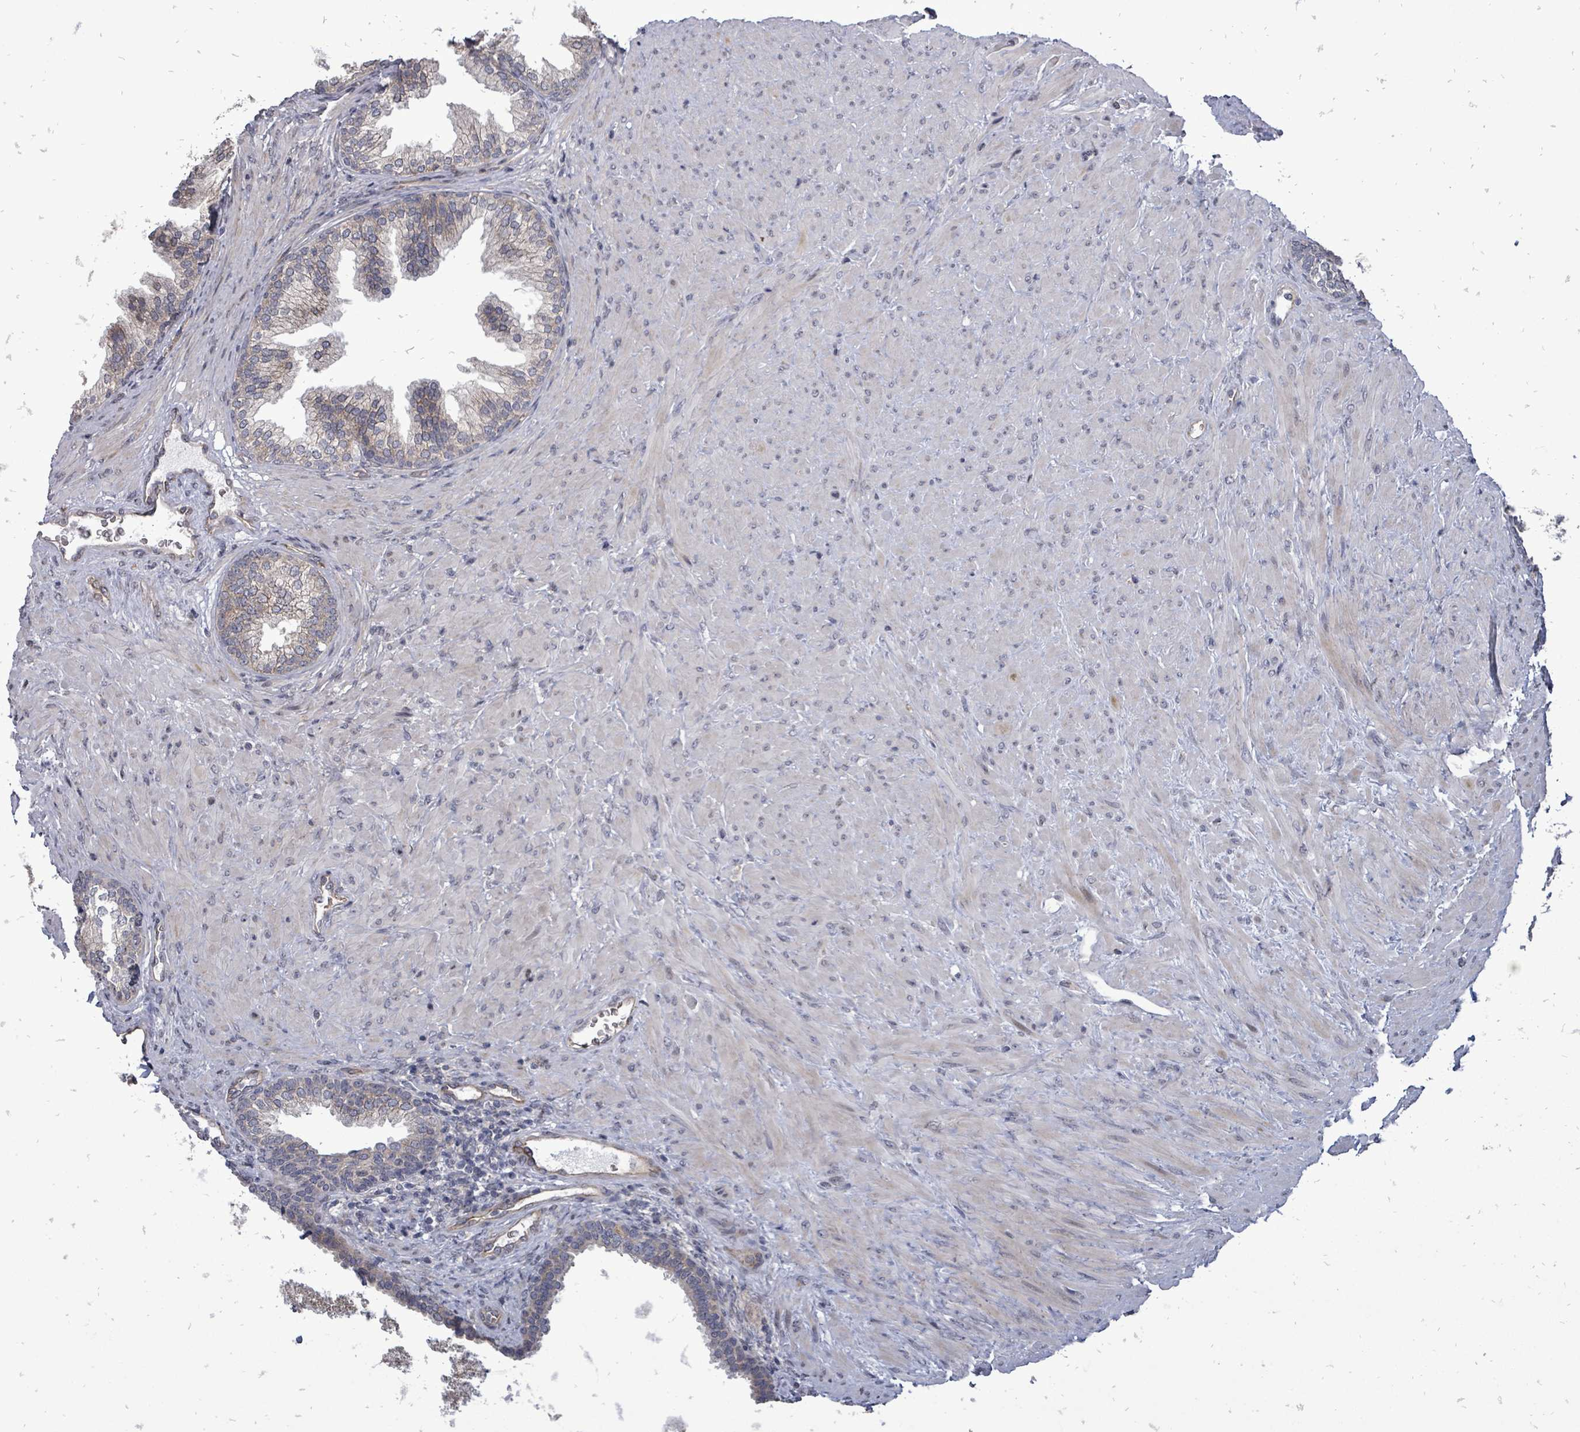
{"staining": {"intensity": "weak", "quantity": "<25%", "location": "cytoplasmic/membranous"}, "tissue": "prostate", "cell_type": "Glandular cells", "image_type": "normal", "snomed": [{"axis": "morphology", "description": "Normal tissue, NOS"}, {"axis": "topography", "description": "Prostate"}], "caption": "An image of human prostate is negative for staining in glandular cells.", "gene": "RALGAPB", "patient": {"sex": "male", "age": 76}}